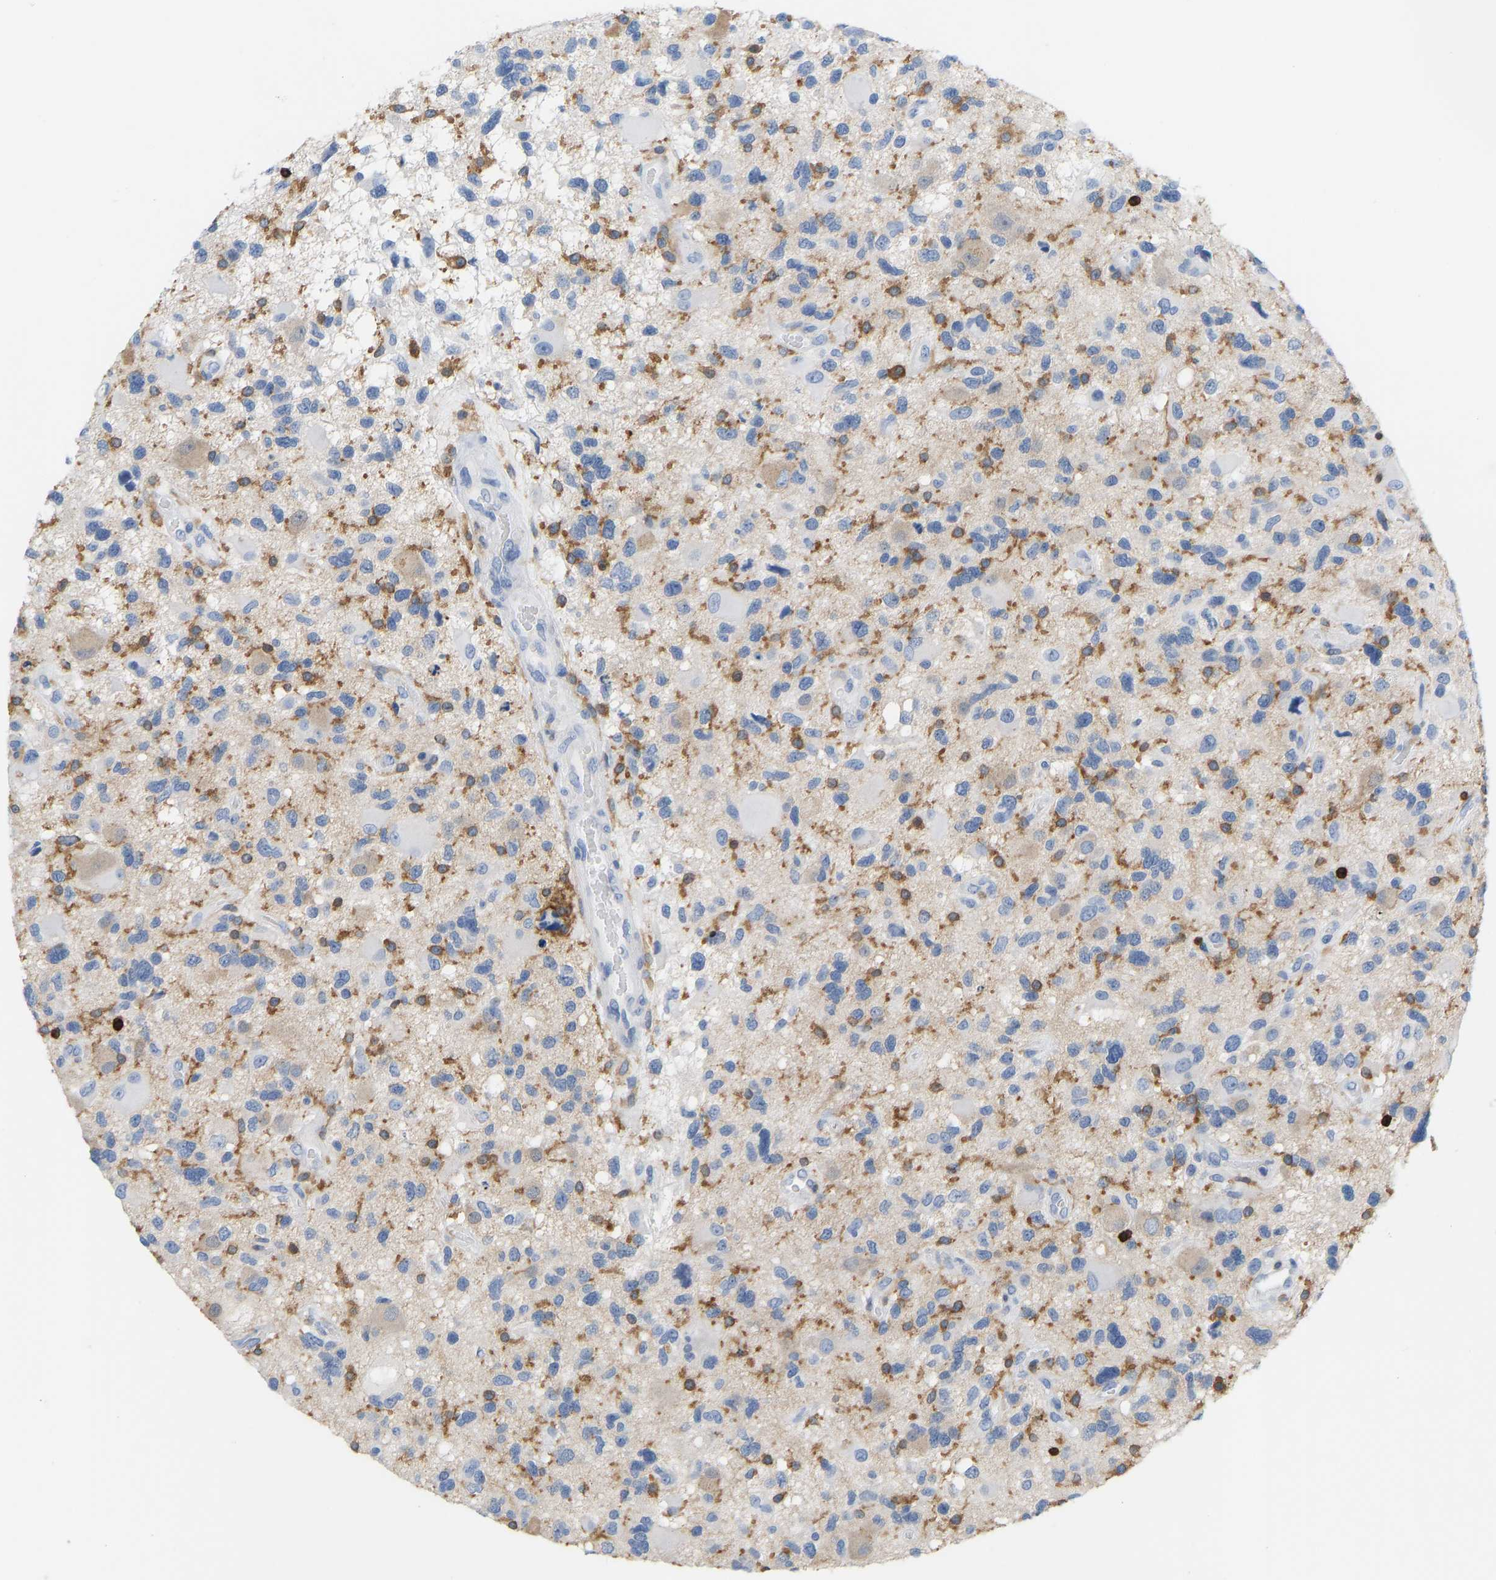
{"staining": {"intensity": "negative", "quantity": "none", "location": "none"}, "tissue": "glioma", "cell_type": "Tumor cells", "image_type": "cancer", "snomed": [{"axis": "morphology", "description": "Glioma, malignant, High grade"}, {"axis": "topography", "description": "Brain"}], "caption": "Tumor cells are negative for brown protein staining in glioma. The staining is performed using DAB (3,3'-diaminobenzidine) brown chromogen with nuclei counter-stained in using hematoxylin.", "gene": "EVL", "patient": {"sex": "male", "age": 33}}